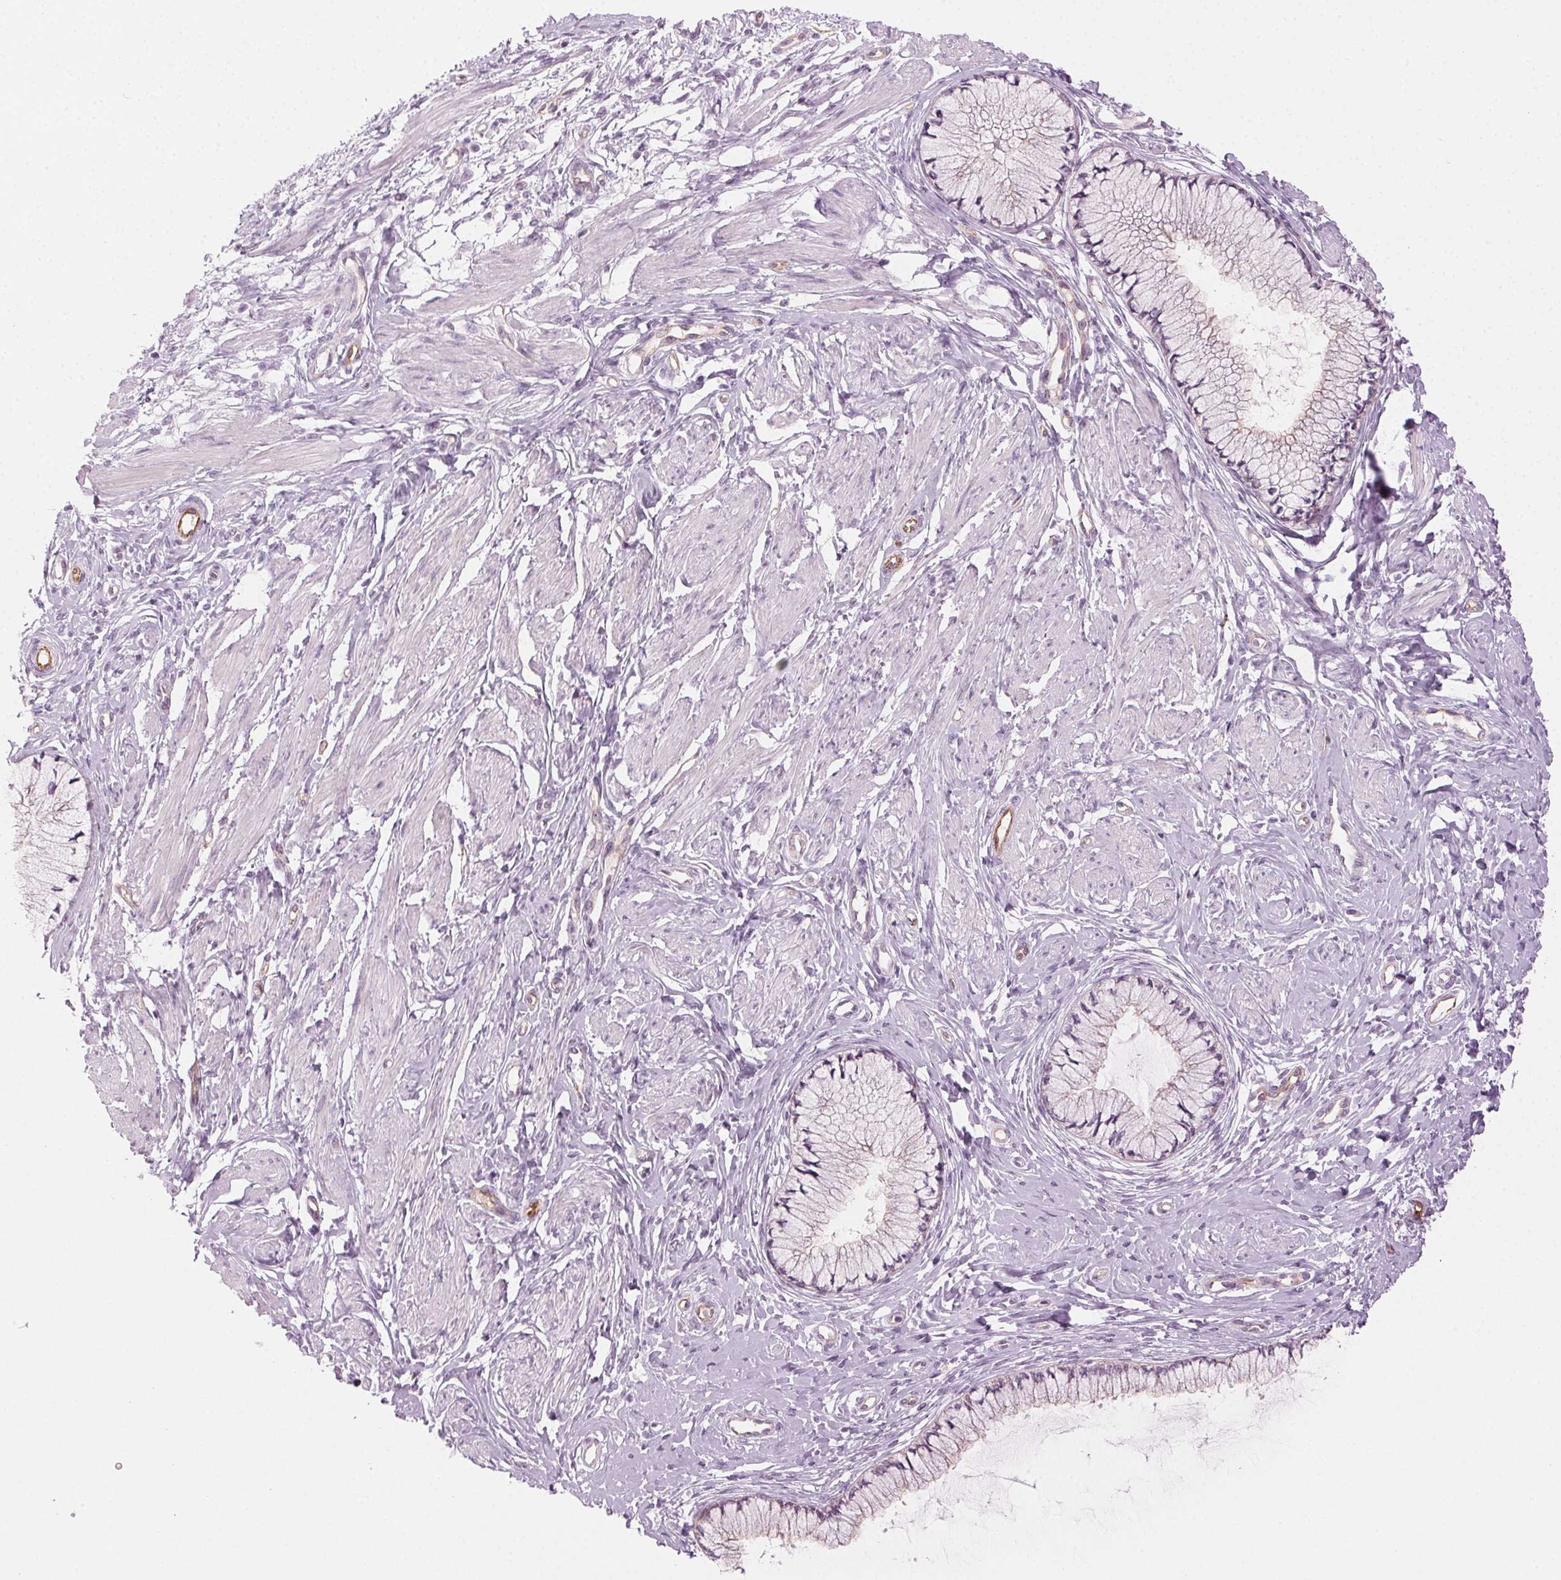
{"staining": {"intensity": "negative", "quantity": "none", "location": "none"}, "tissue": "cervix", "cell_type": "Glandular cells", "image_type": "normal", "snomed": [{"axis": "morphology", "description": "Normal tissue, NOS"}, {"axis": "topography", "description": "Cervix"}], "caption": "Human cervix stained for a protein using immunohistochemistry reveals no expression in glandular cells.", "gene": "AIF1L", "patient": {"sex": "female", "age": 37}}